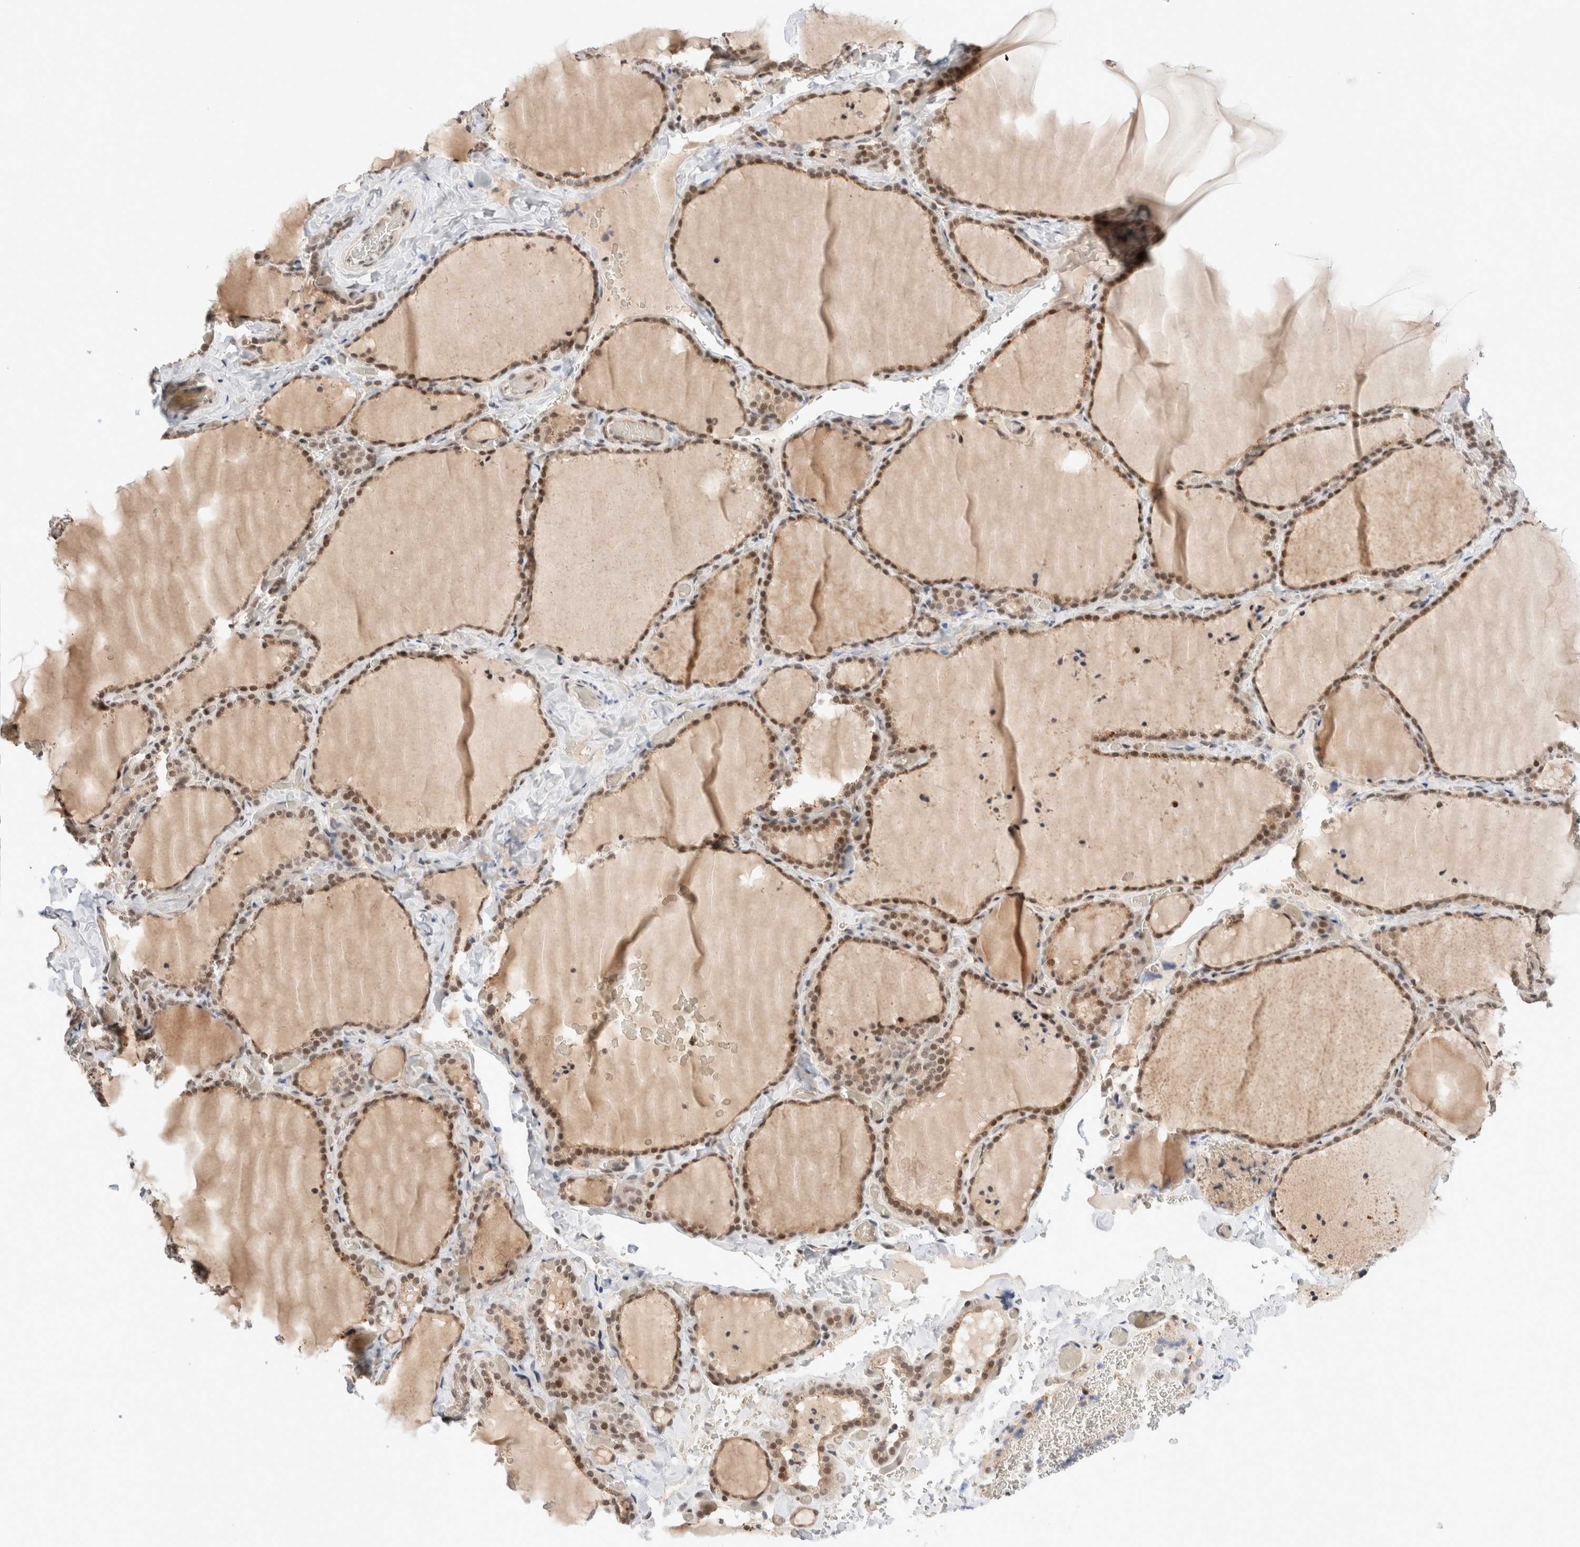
{"staining": {"intensity": "moderate", "quantity": ">75%", "location": "nuclear"}, "tissue": "thyroid gland", "cell_type": "Glandular cells", "image_type": "normal", "snomed": [{"axis": "morphology", "description": "Normal tissue, NOS"}, {"axis": "topography", "description": "Thyroid gland"}], "caption": "Immunohistochemistry image of unremarkable thyroid gland: thyroid gland stained using immunohistochemistry displays medium levels of moderate protein expression localized specifically in the nuclear of glandular cells, appearing as a nuclear brown color.", "gene": "GATAD2A", "patient": {"sex": "female", "age": 22}}